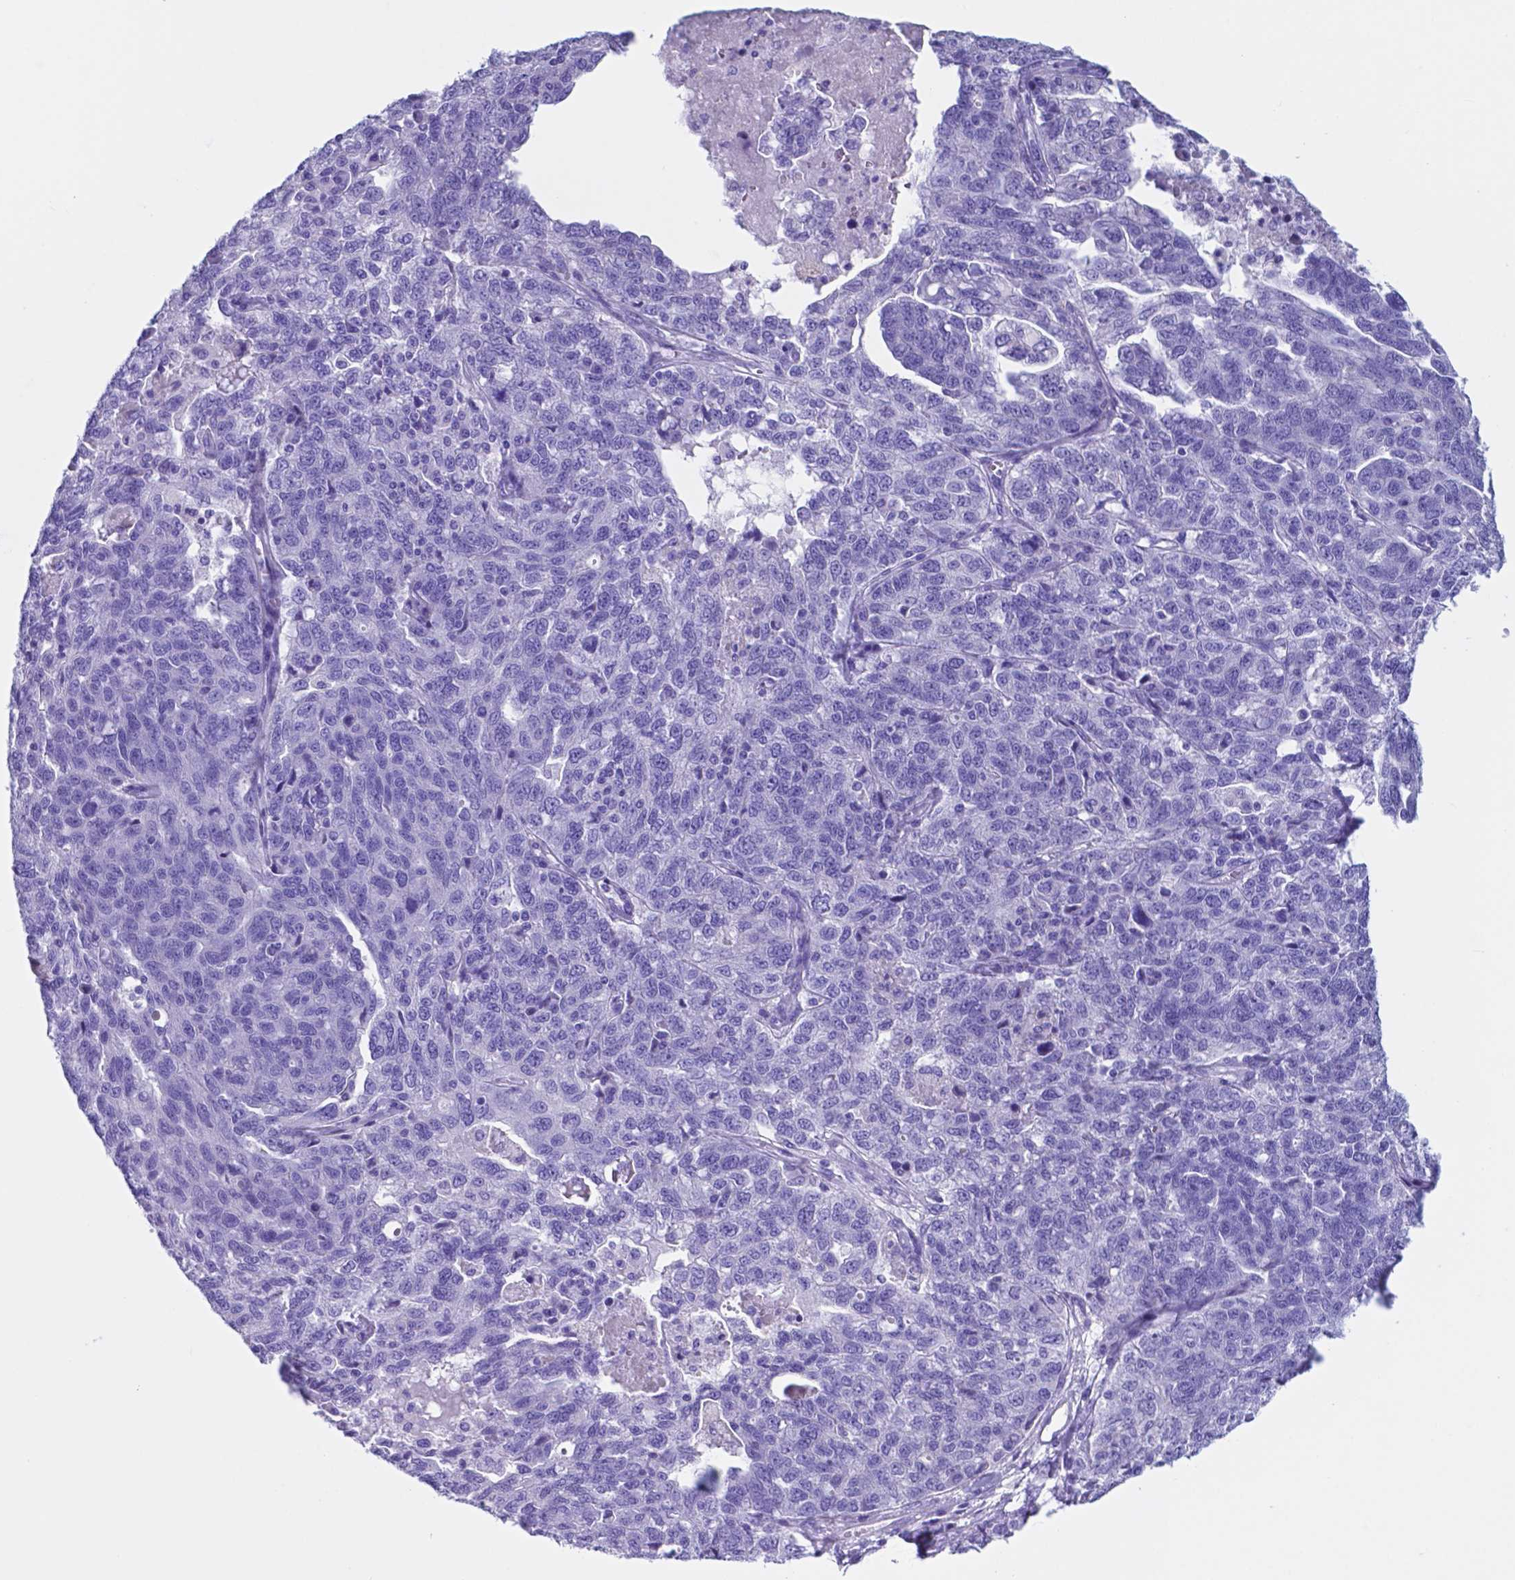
{"staining": {"intensity": "negative", "quantity": "none", "location": "none"}, "tissue": "ovarian cancer", "cell_type": "Tumor cells", "image_type": "cancer", "snomed": [{"axis": "morphology", "description": "Cystadenocarcinoma, serous, NOS"}, {"axis": "topography", "description": "Ovary"}], "caption": "Tumor cells are negative for protein expression in human ovarian cancer (serous cystadenocarcinoma).", "gene": "DNAAF8", "patient": {"sex": "female", "age": 71}}